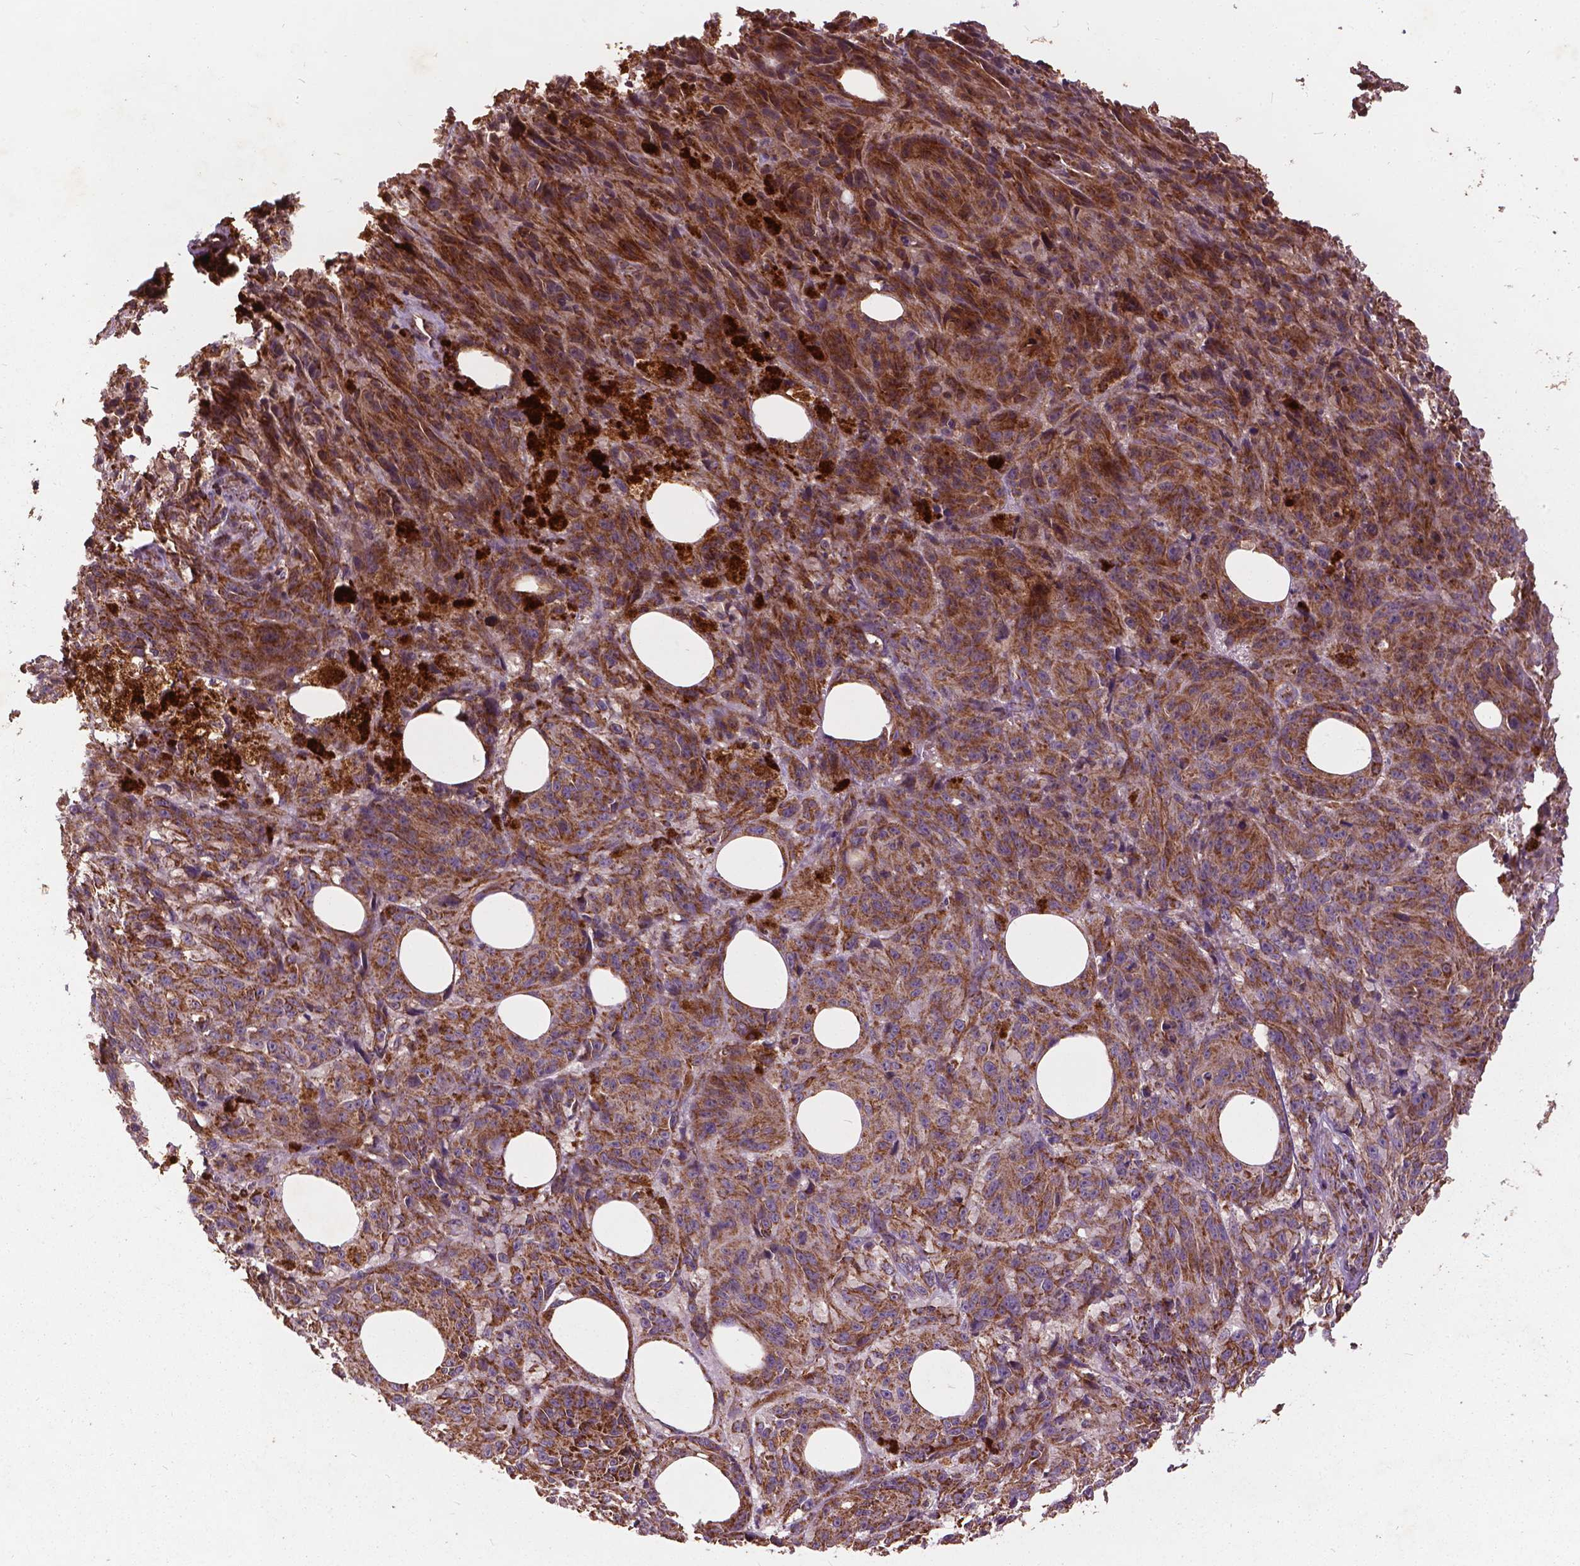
{"staining": {"intensity": "moderate", "quantity": ">75%", "location": "cytoplasmic/membranous"}, "tissue": "melanoma", "cell_type": "Tumor cells", "image_type": "cancer", "snomed": [{"axis": "morphology", "description": "Malignant melanoma, NOS"}, {"axis": "topography", "description": "Skin"}], "caption": "Malignant melanoma stained with immunohistochemistry shows moderate cytoplasmic/membranous staining in approximately >75% of tumor cells.", "gene": "UBXN2A", "patient": {"sex": "female", "age": 34}}